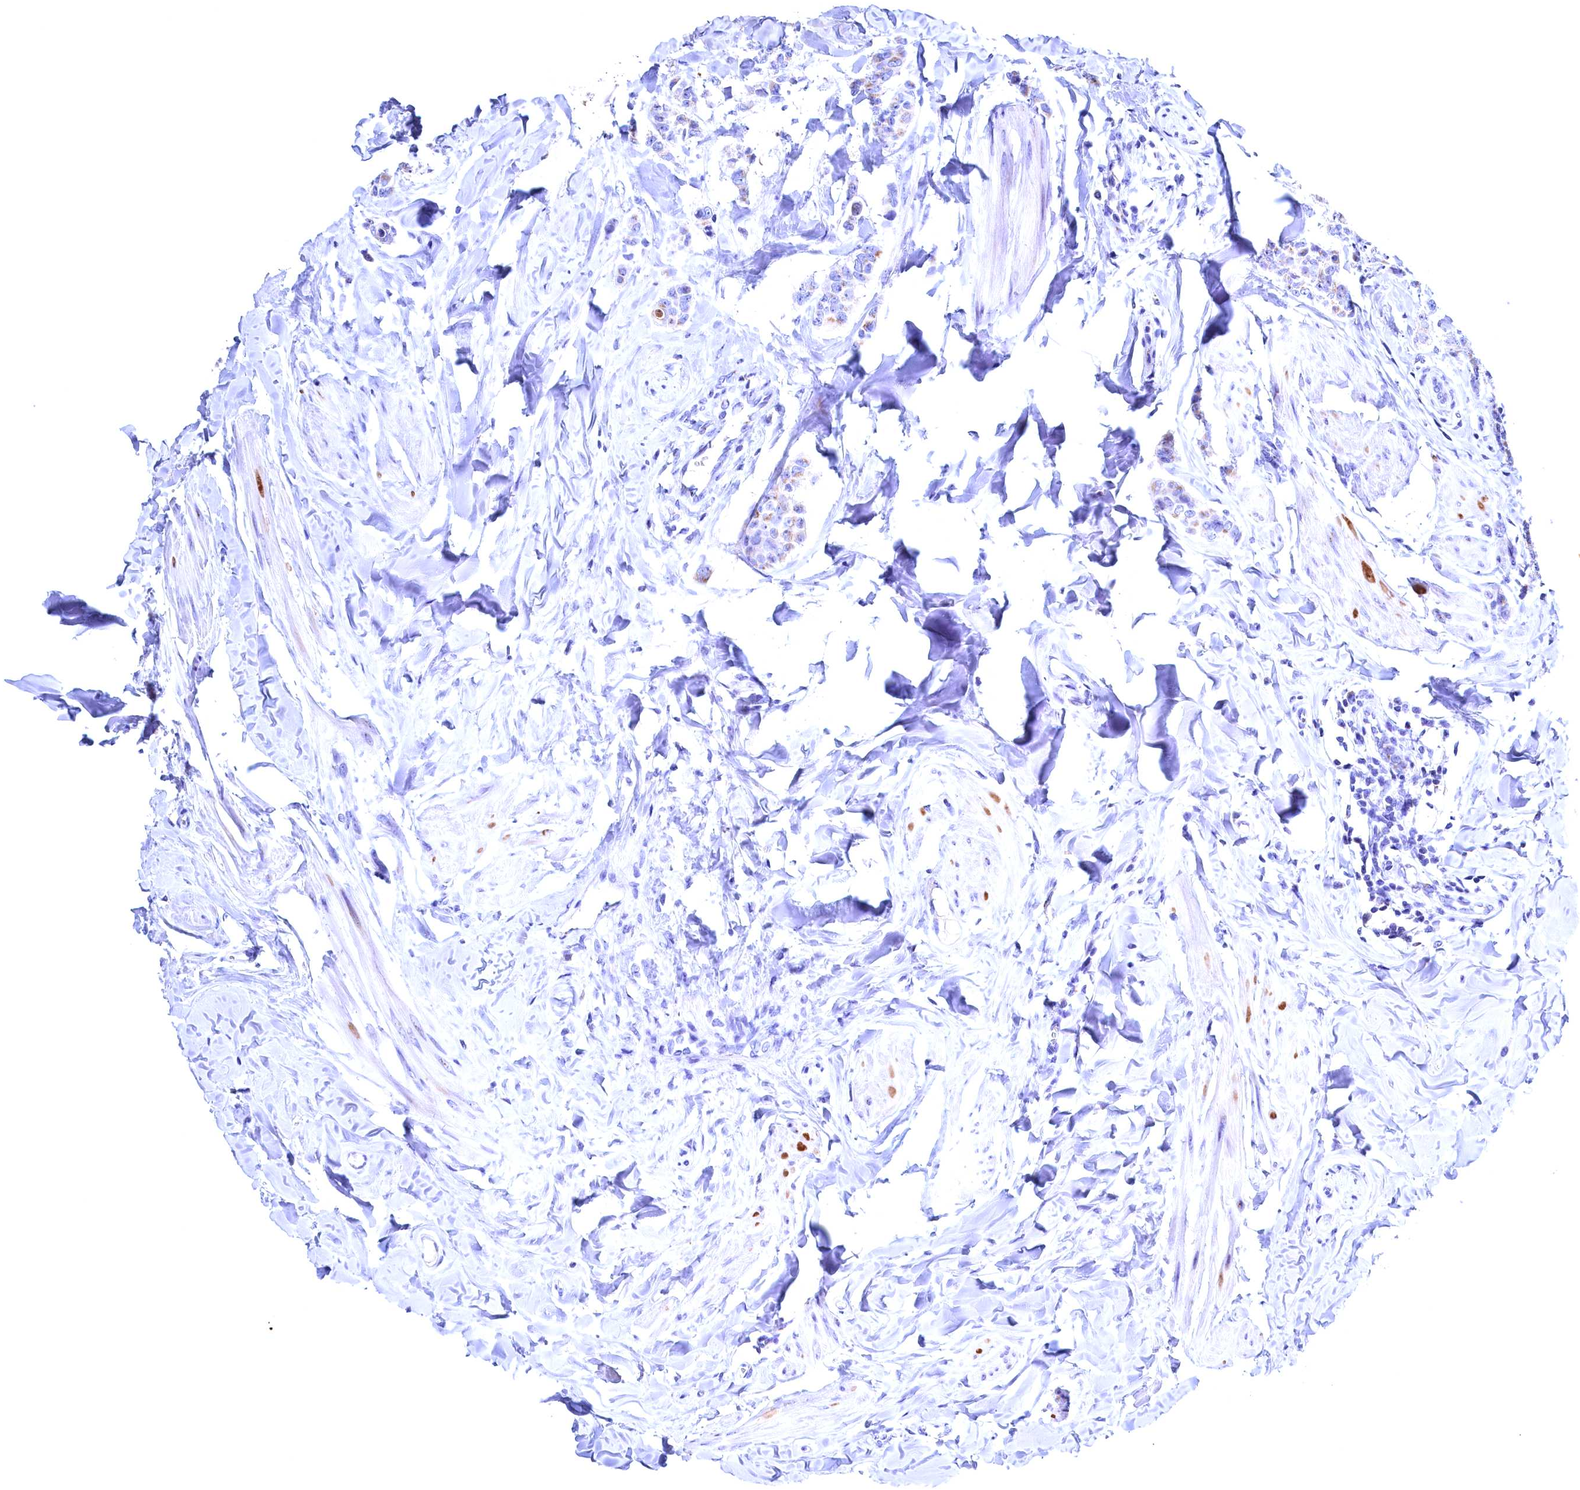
{"staining": {"intensity": "weak", "quantity": "<25%", "location": "cytoplasmic/membranous"}, "tissue": "breast cancer", "cell_type": "Tumor cells", "image_type": "cancer", "snomed": [{"axis": "morphology", "description": "Duct carcinoma"}, {"axis": "topography", "description": "Breast"}], "caption": "This is an immunohistochemistry micrograph of human breast cancer (infiltrating ductal carcinoma). There is no staining in tumor cells.", "gene": "GPR108", "patient": {"sex": "female", "age": 40}}